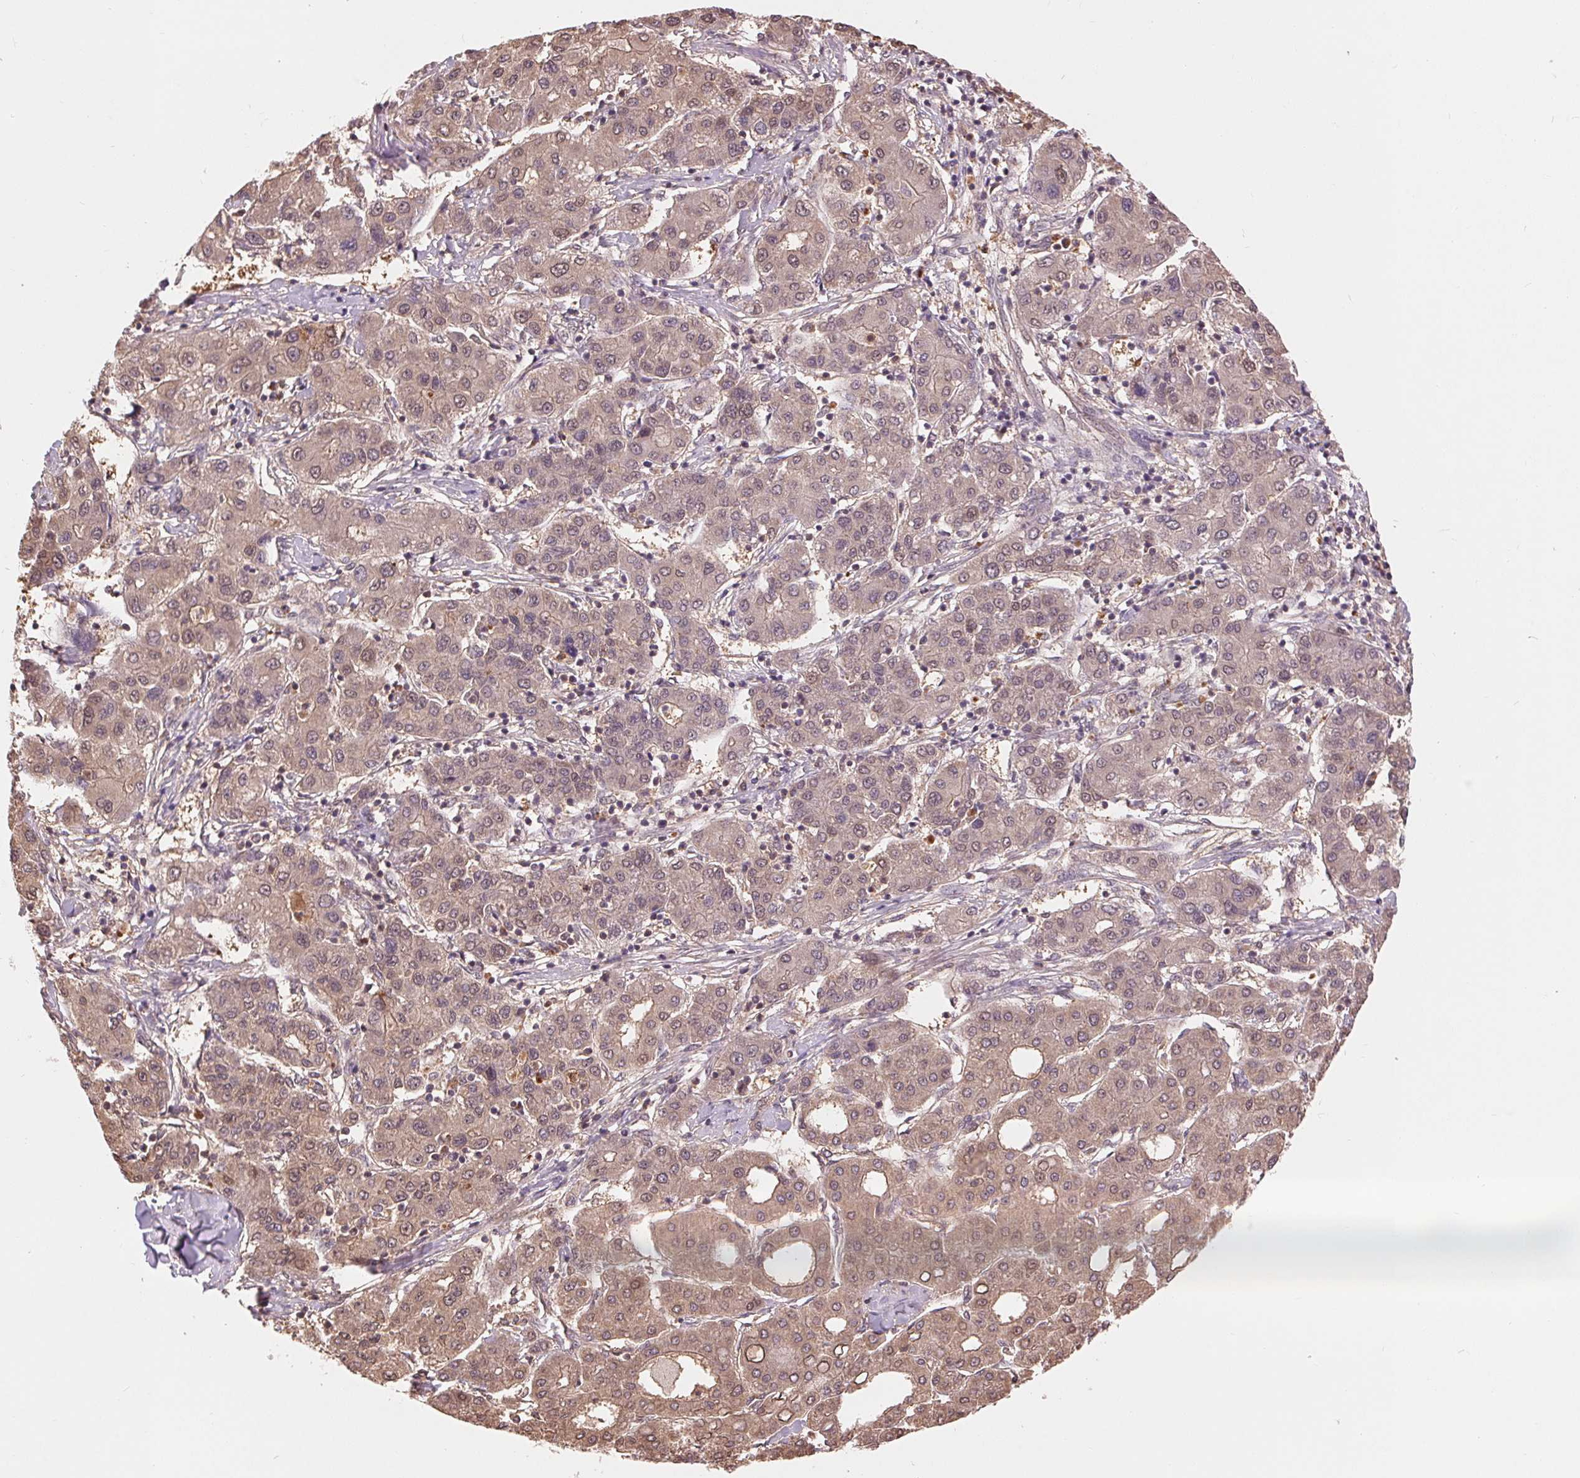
{"staining": {"intensity": "moderate", "quantity": ">75%", "location": "cytoplasmic/membranous,nuclear"}, "tissue": "liver cancer", "cell_type": "Tumor cells", "image_type": "cancer", "snomed": [{"axis": "morphology", "description": "Carcinoma, Hepatocellular, NOS"}, {"axis": "topography", "description": "Liver"}], "caption": "Liver hepatocellular carcinoma stained with DAB (3,3'-diaminobenzidine) immunohistochemistry (IHC) reveals medium levels of moderate cytoplasmic/membranous and nuclear staining in about >75% of tumor cells.", "gene": "TMEM273", "patient": {"sex": "male", "age": 65}}